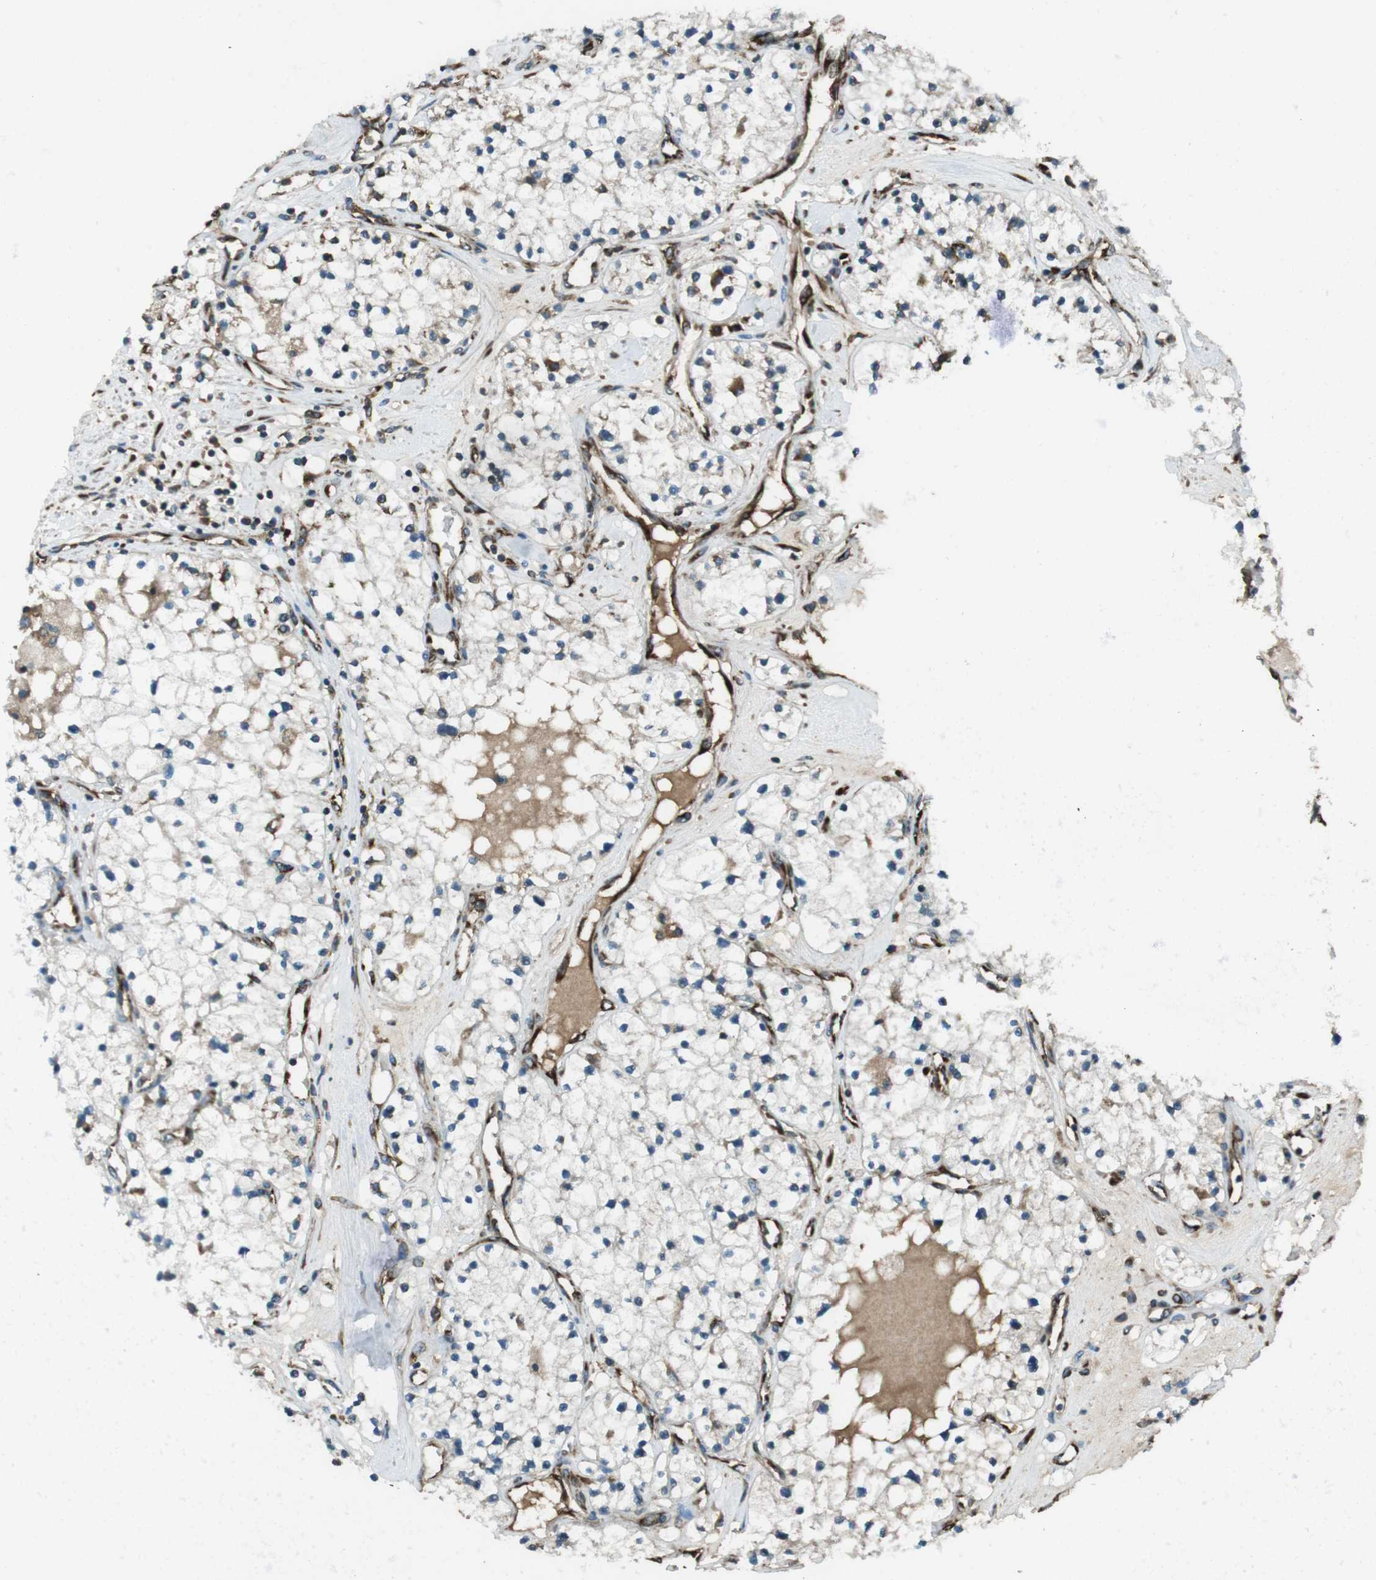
{"staining": {"intensity": "weak", "quantity": "<25%", "location": "cytoplasmic/membranous"}, "tissue": "renal cancer", "cell_type": "Tumor cells", "image_type": "cancer", "snomed": [{"axis": "morphology", "description": "Adenocarcinoma, NOS"}, {"axis": "topography", "description": "Kidney"}], "caption": "Immunohistochemistry (IHC) image of human renal adenocarcinoma stained for a protein (brown), which demonstrates no expression in tumor cells. Brightfield microscopy of immunohistochemistry (IHC) stained with DAB (3,3'-diaminobenzidine) (brown) and hematoxylin (blue), captured at high magnification.", "gene": "KTN1", "patient": {"sex": "male", "age": 68}}